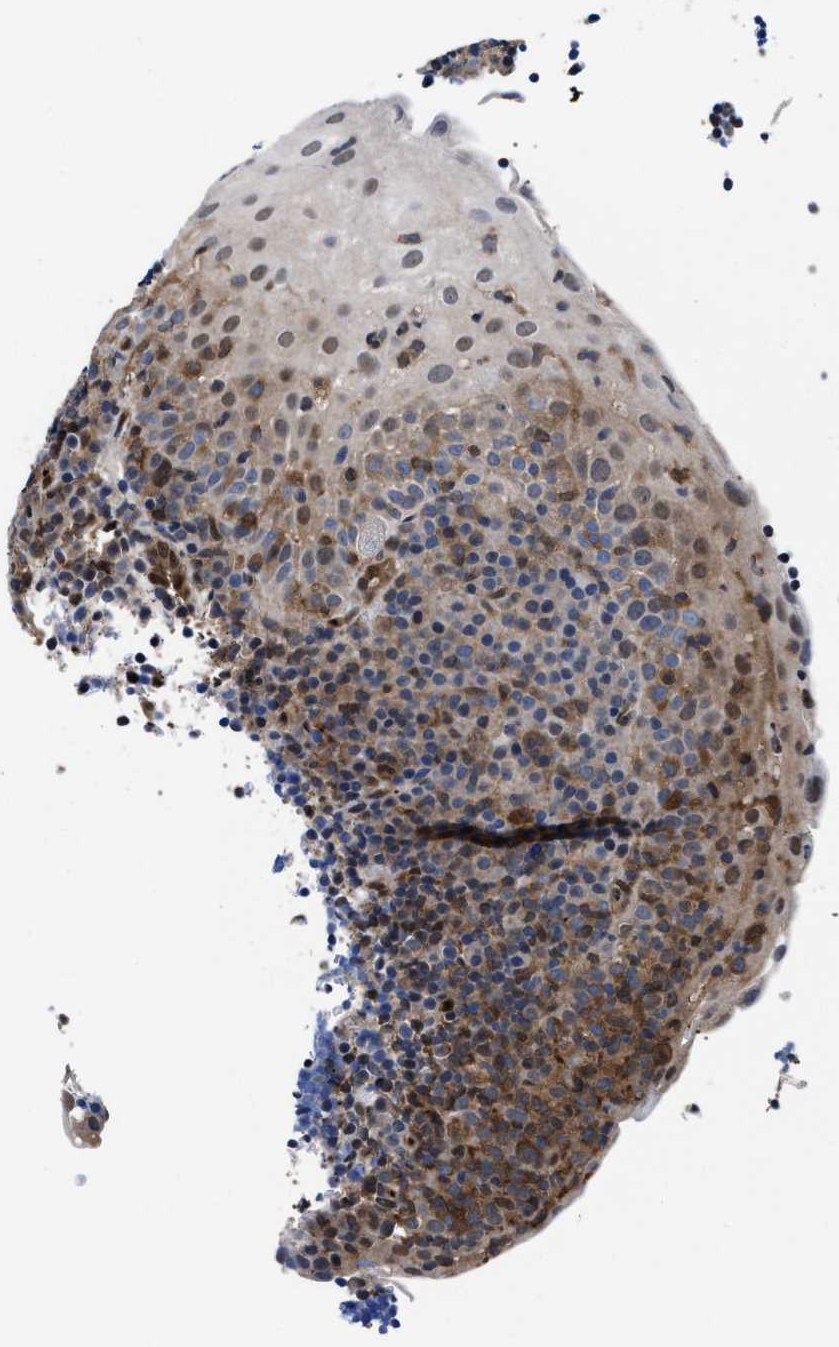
{"staining": {"intensity": "moderate", "quantity": ">75%", "location": "cytoplasmic/membranous"}, "tissue": "tonsil", "cell_type": "Germinal center cells", "image_type": "normal", "snomed": [{"axis": "morphology", "description": "Normal tissue, NOS"}, {"axis": "topography", "description": "Tonsil"}], "caption": "Protein expression analysis of benign human tonsil reveals moderate cytoplasmic/membranous expression in about >75% of germinal center cells. (DAB (3,3'-diaminobenzidine) IHC, brown staining for protein, blue staining for nuclei).", "gene": "ACLY", "patient": {"sex": "male", "age": 37}}